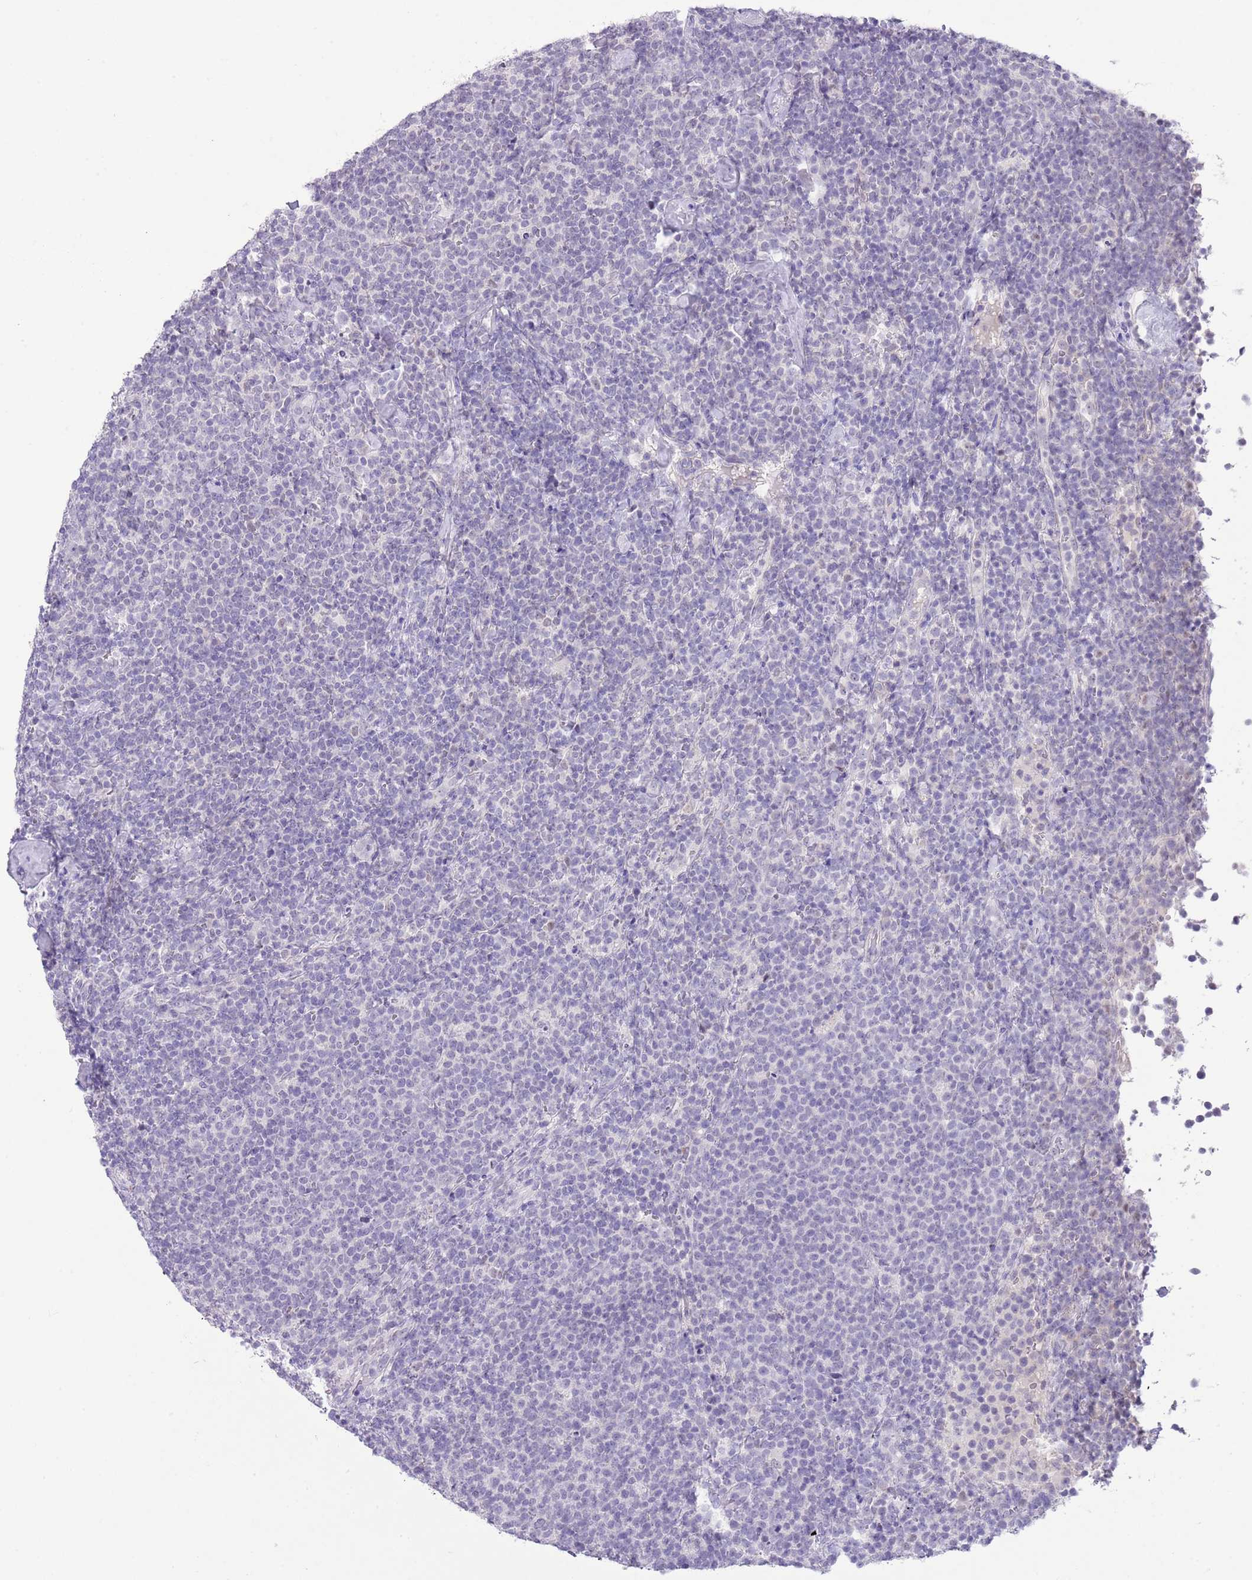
{"staining": {"intensity": "negative", "quantity": "none", "location": "none"}, "tissue": "lymphoma", "cell_type": "Tumor cells", "image_type": "cancer", "snomed": [{"axis": "morphology", "description": "Malignant lymphoma, non-Hodgkin's type, High grade"}, {"axis": "topography", "description": "Lymph node"}], "caption": "Human malignant lymphoma, non-Hodgkin's type (high-grade) stained for a protein using IHC demonstrates no positivity in tumor cells.", "gene": "MIDN", "patient": {"sex": "male", "age": 61}}